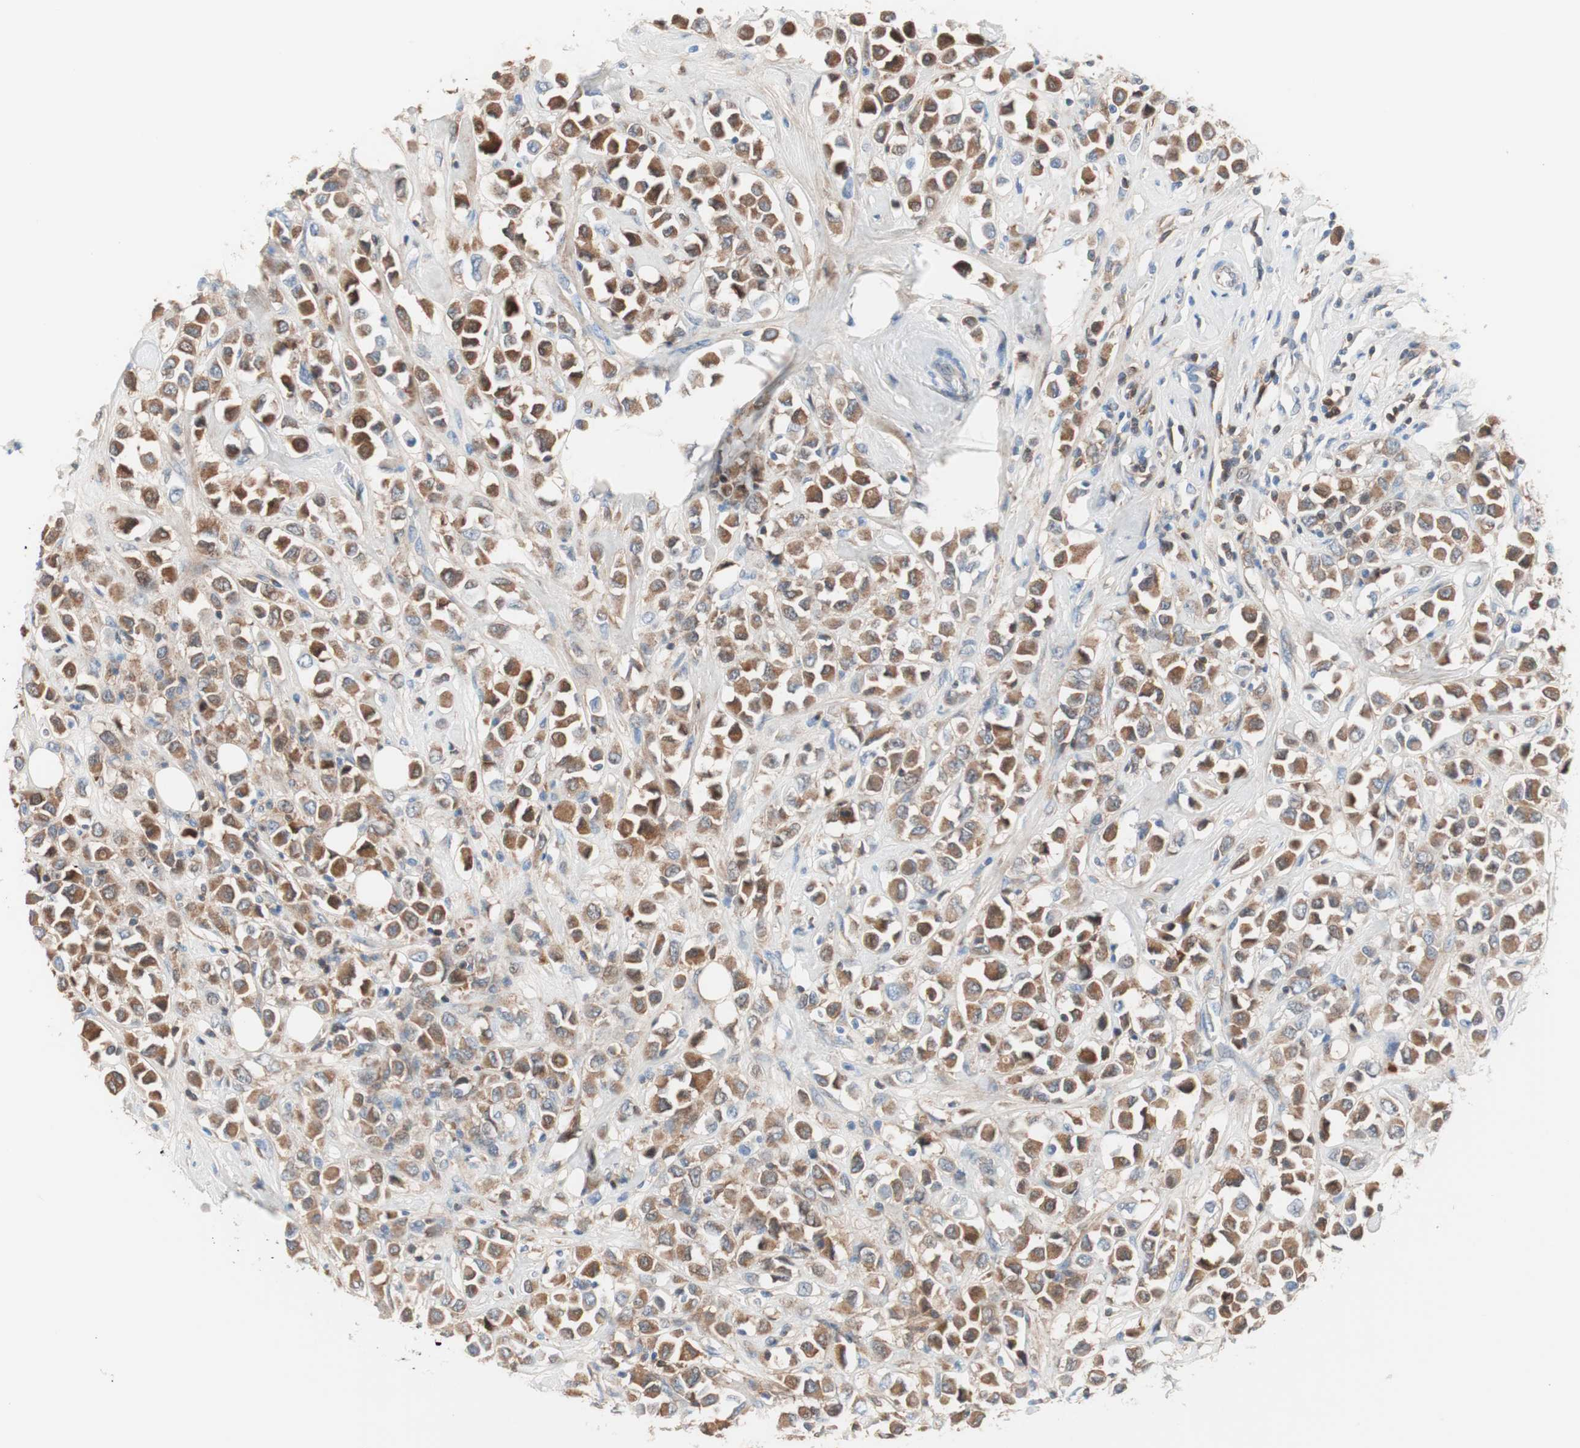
{"staining": {"intensity": "strong", "quantity": "<25%", "location": "cytoplasmic/membranous"}, "tissue": "breast cancer", "cell_type": "Tumor cells", "image_type": "cancer", "snomed": [{"axis": "morphology", "description": "Duct carcinoma"}, {"axis": "topography", "description": "Breast"}], "caption": "Breast cancer stained with a brown dye displays strong cytoplasmic/membranous positive expression in about <25% of tumor cells.", "gene": "RBP4", "patient": {"sex": "female", "age": 61}}